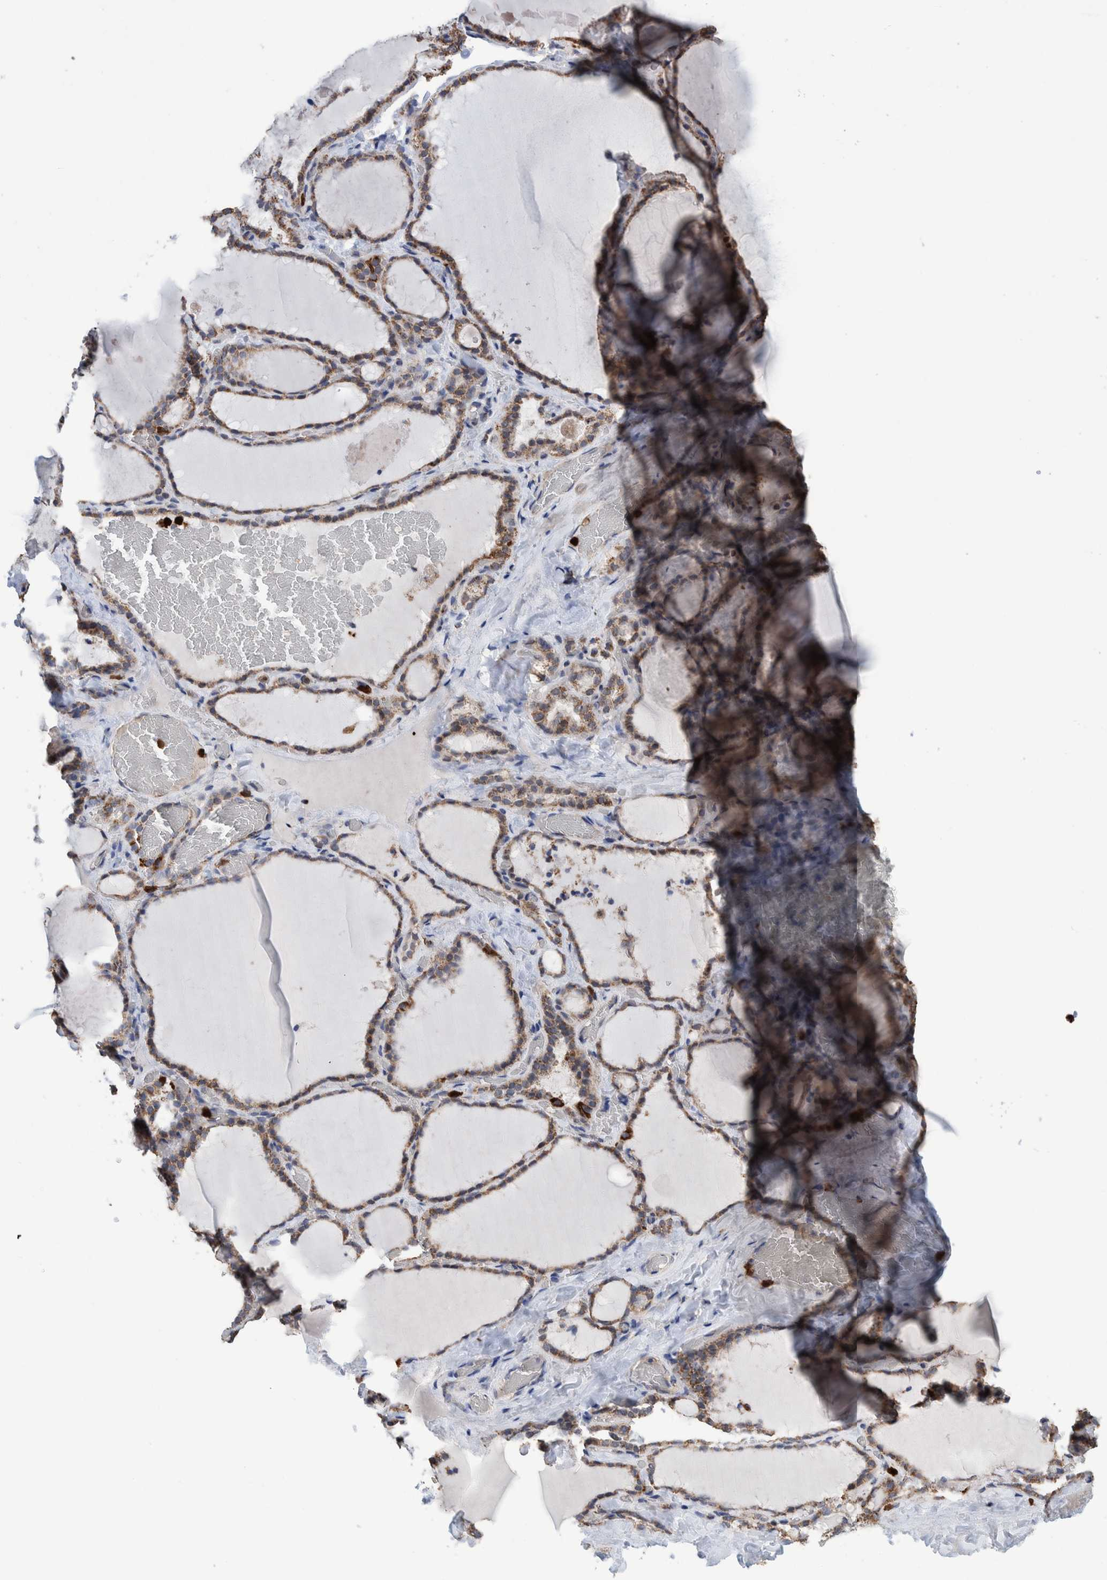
{"staining": {"intensity": "moderate", "quantity": ">75%", "location": "cytoplasmic/membranous"}, "tissue": "thyroid gland", "cell_type": "Glandular cells", "image_type": "normal", "snomed": [{"axis": "morphology", "description": "Normal tissue, NOS"}, {"axis": "topography", "description": "Thyroid gland"}], "caption": "Immunohistochemical staining of normal thyroid gland reveals medium levels of moderate cytoplasmic/membranous positivity in about >75% of glandular cells.", "gene": "DECR1", "patient": {"sex": "female", "age": 22}}